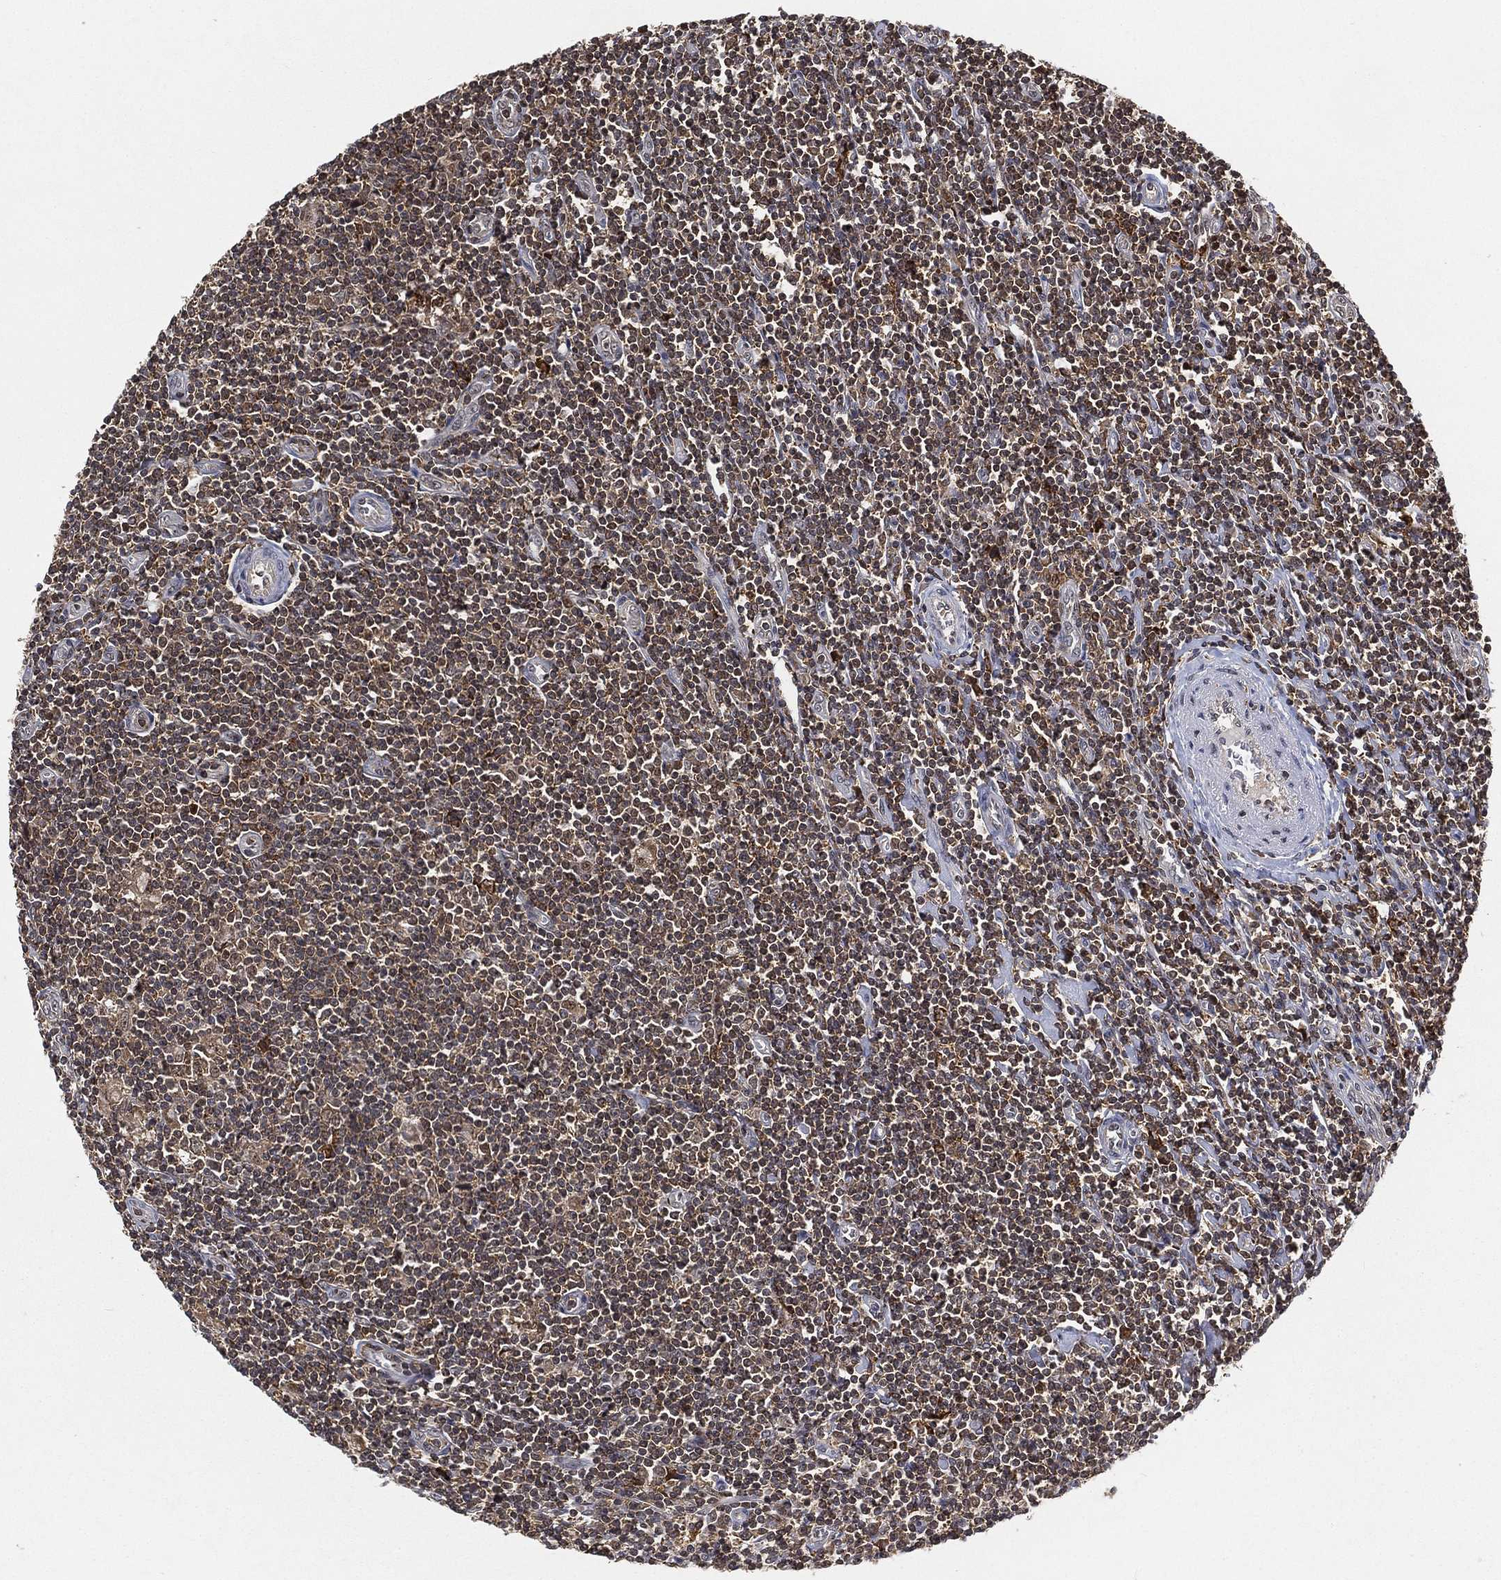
{"staining": {"intensity": "negative", "quantity": "none", "location": "none"}, "tissue": "lymphoma", "cell_type": "Tumor cells", "image_type": "cancer", "snomed": [{"axis": "morphology", "description": "Hodgkin's disease, NOS"}, {"axis": "topography", "description": "Lymph node"}], "caption": "A micrograph of lymphoma stained for a protein demonstrates no brown staining in tumor cells. Brightfield microscopy of IHC stained with DAB (3,3'-diaminobenzidine) (brown) and hematoxylin (blue), captured at high magnification.", "gene": "WDR26", "patient": {"sex": "male", "age": 40}}